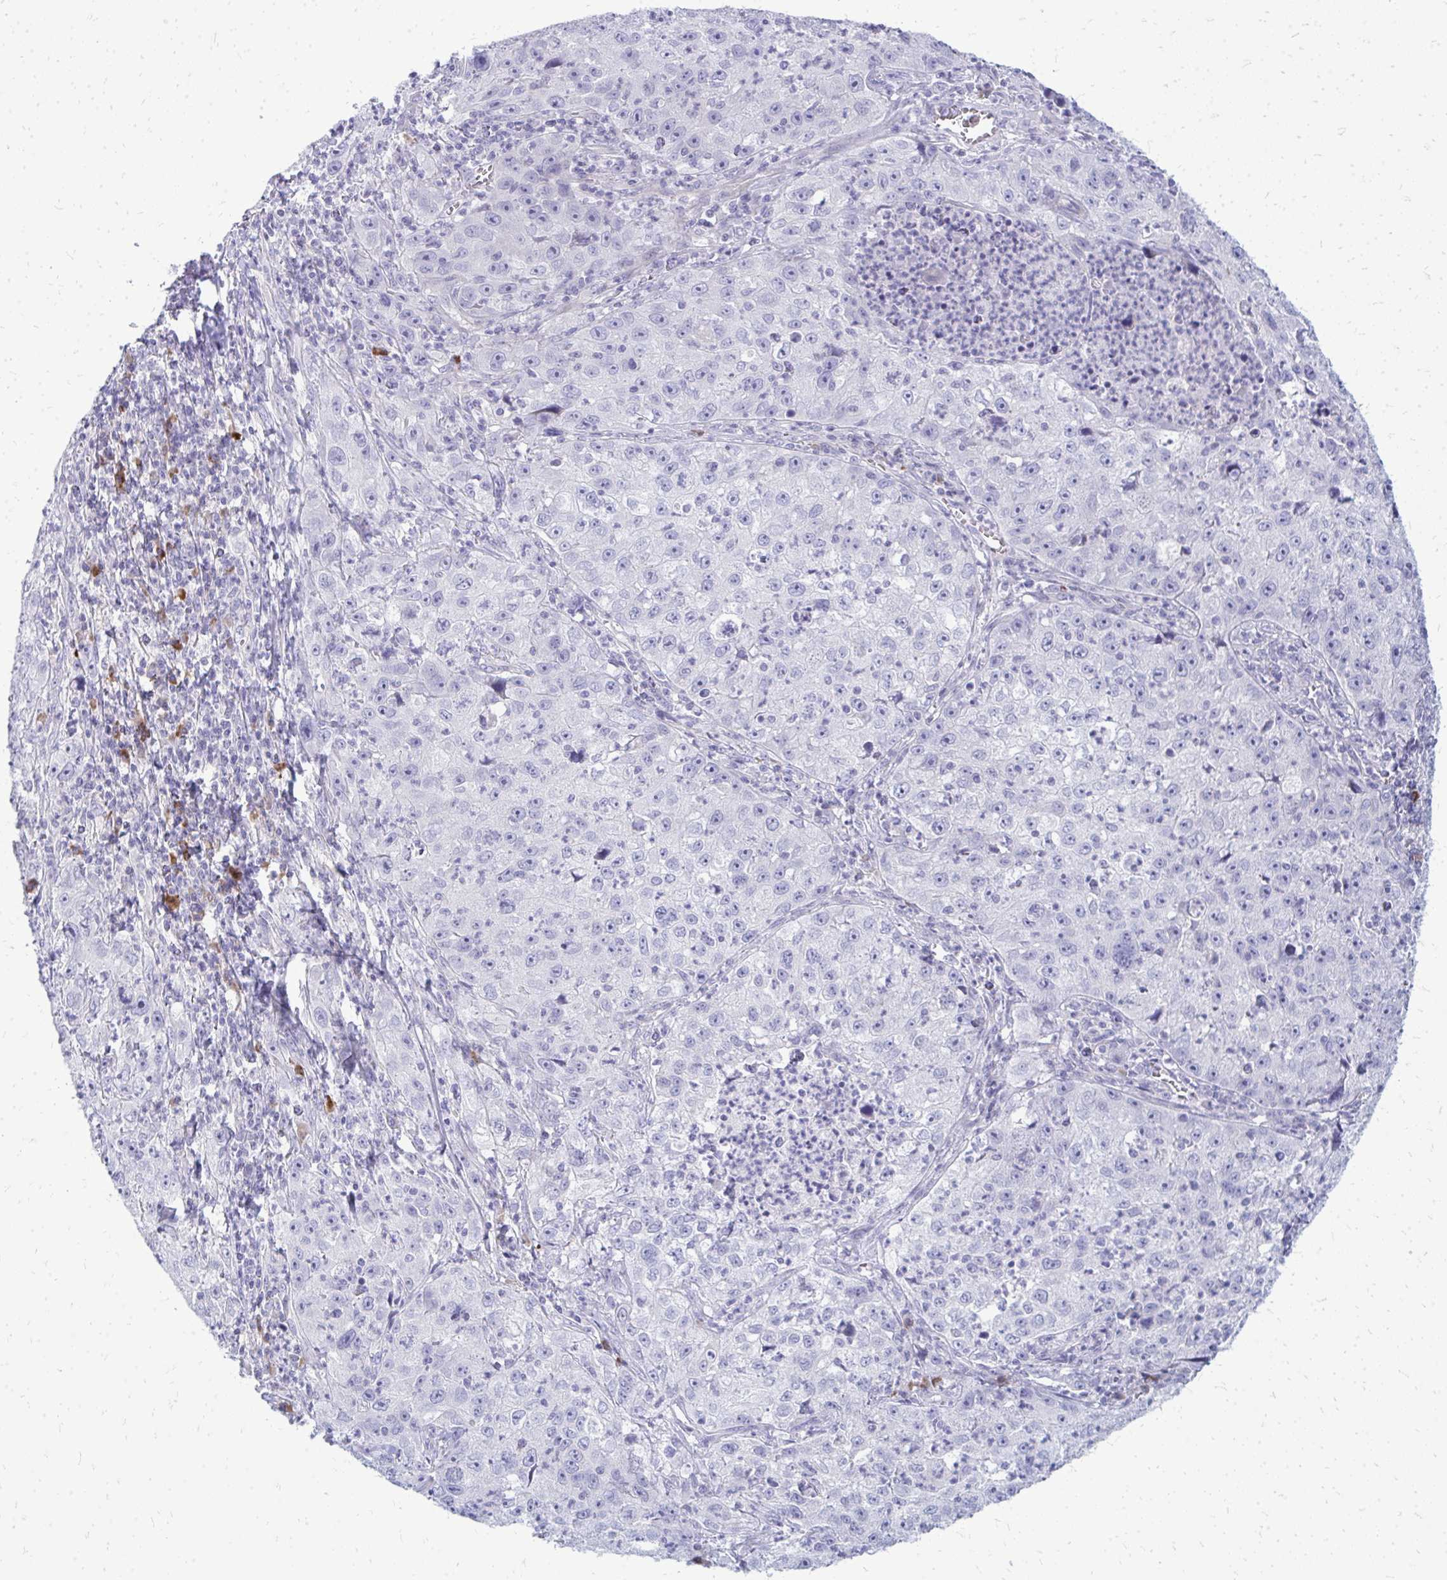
{"staining": {"intensity": "negative", "quantity": "none", "location": "none"}, "tissue": "lung cancer", "cell_type": "Tumor cells", "image_type": "cancer", "snomed": [{"axis": "morphology", "description": "Squamous cell carcinoma, NOS"}, {"axis": "topography", "description": "Lung"}], "caption": "An image of squamous cell carcinoma (lung) stained for a protein reveals no brown staining in tumor cells.", "gene": "TSPEAR", "patient": {"sex": "male", "age": 71}}